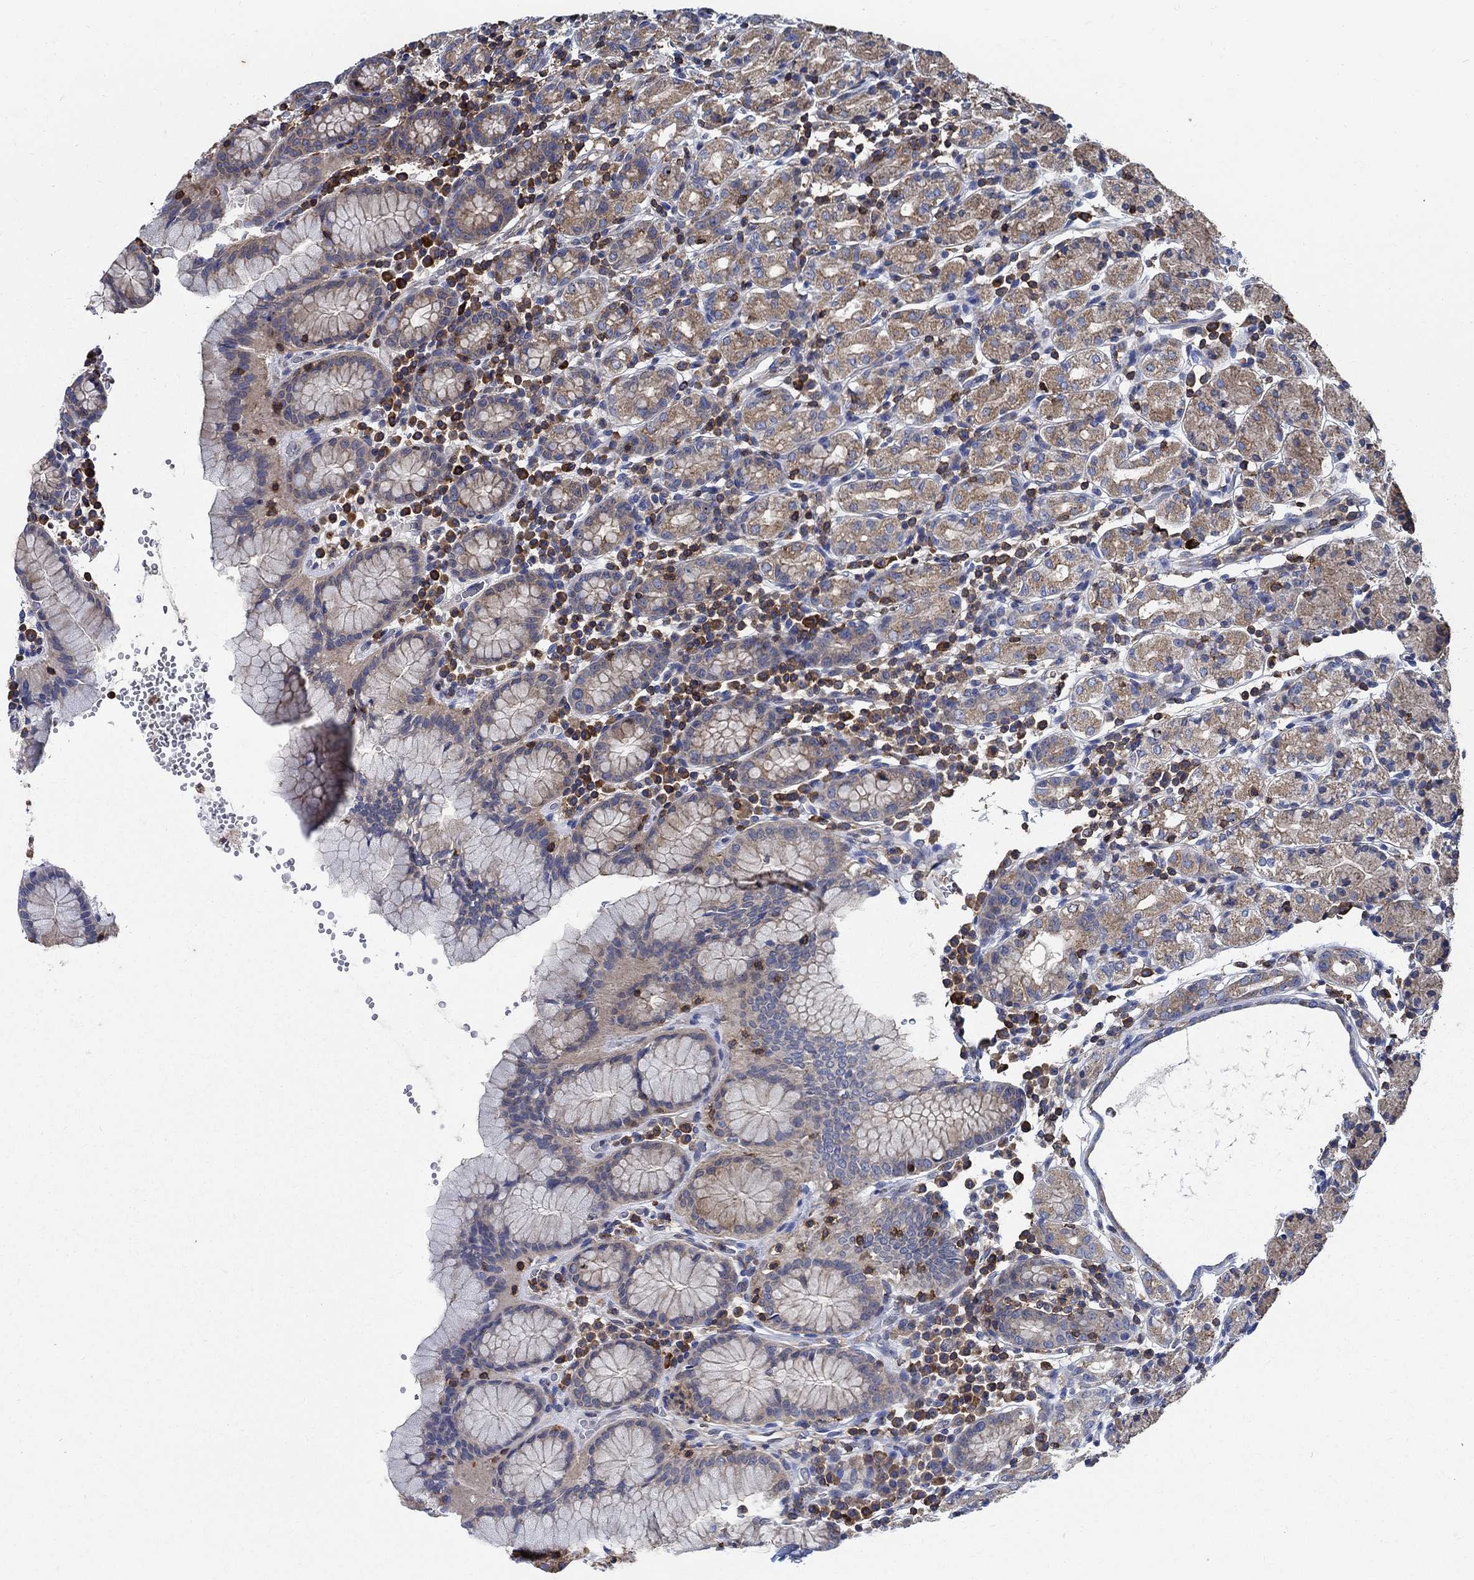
{"staining": {"intensity": "moderate", "quantity": "25%-75%", "location": "cytoplasmic/membranous"}, "tissue": "stomach", "cell_type": "Glandular cells", "image_type": "normal", "snomed": [{"axis": "morphology", "description": "Normal tissue, NOS"}, {"axis": "topography", "description": "Stomach, upper"}, {"axis": "topography", "description": "Stomach"}], "caption": "Brown immunohistochemical staining in benign stomach displays moderate cytoplasmic/membranous positivity in about 25%-75% of glandular cells.", "gene": "AGAP2", "patient": {"sex": "male", "age": 62}}